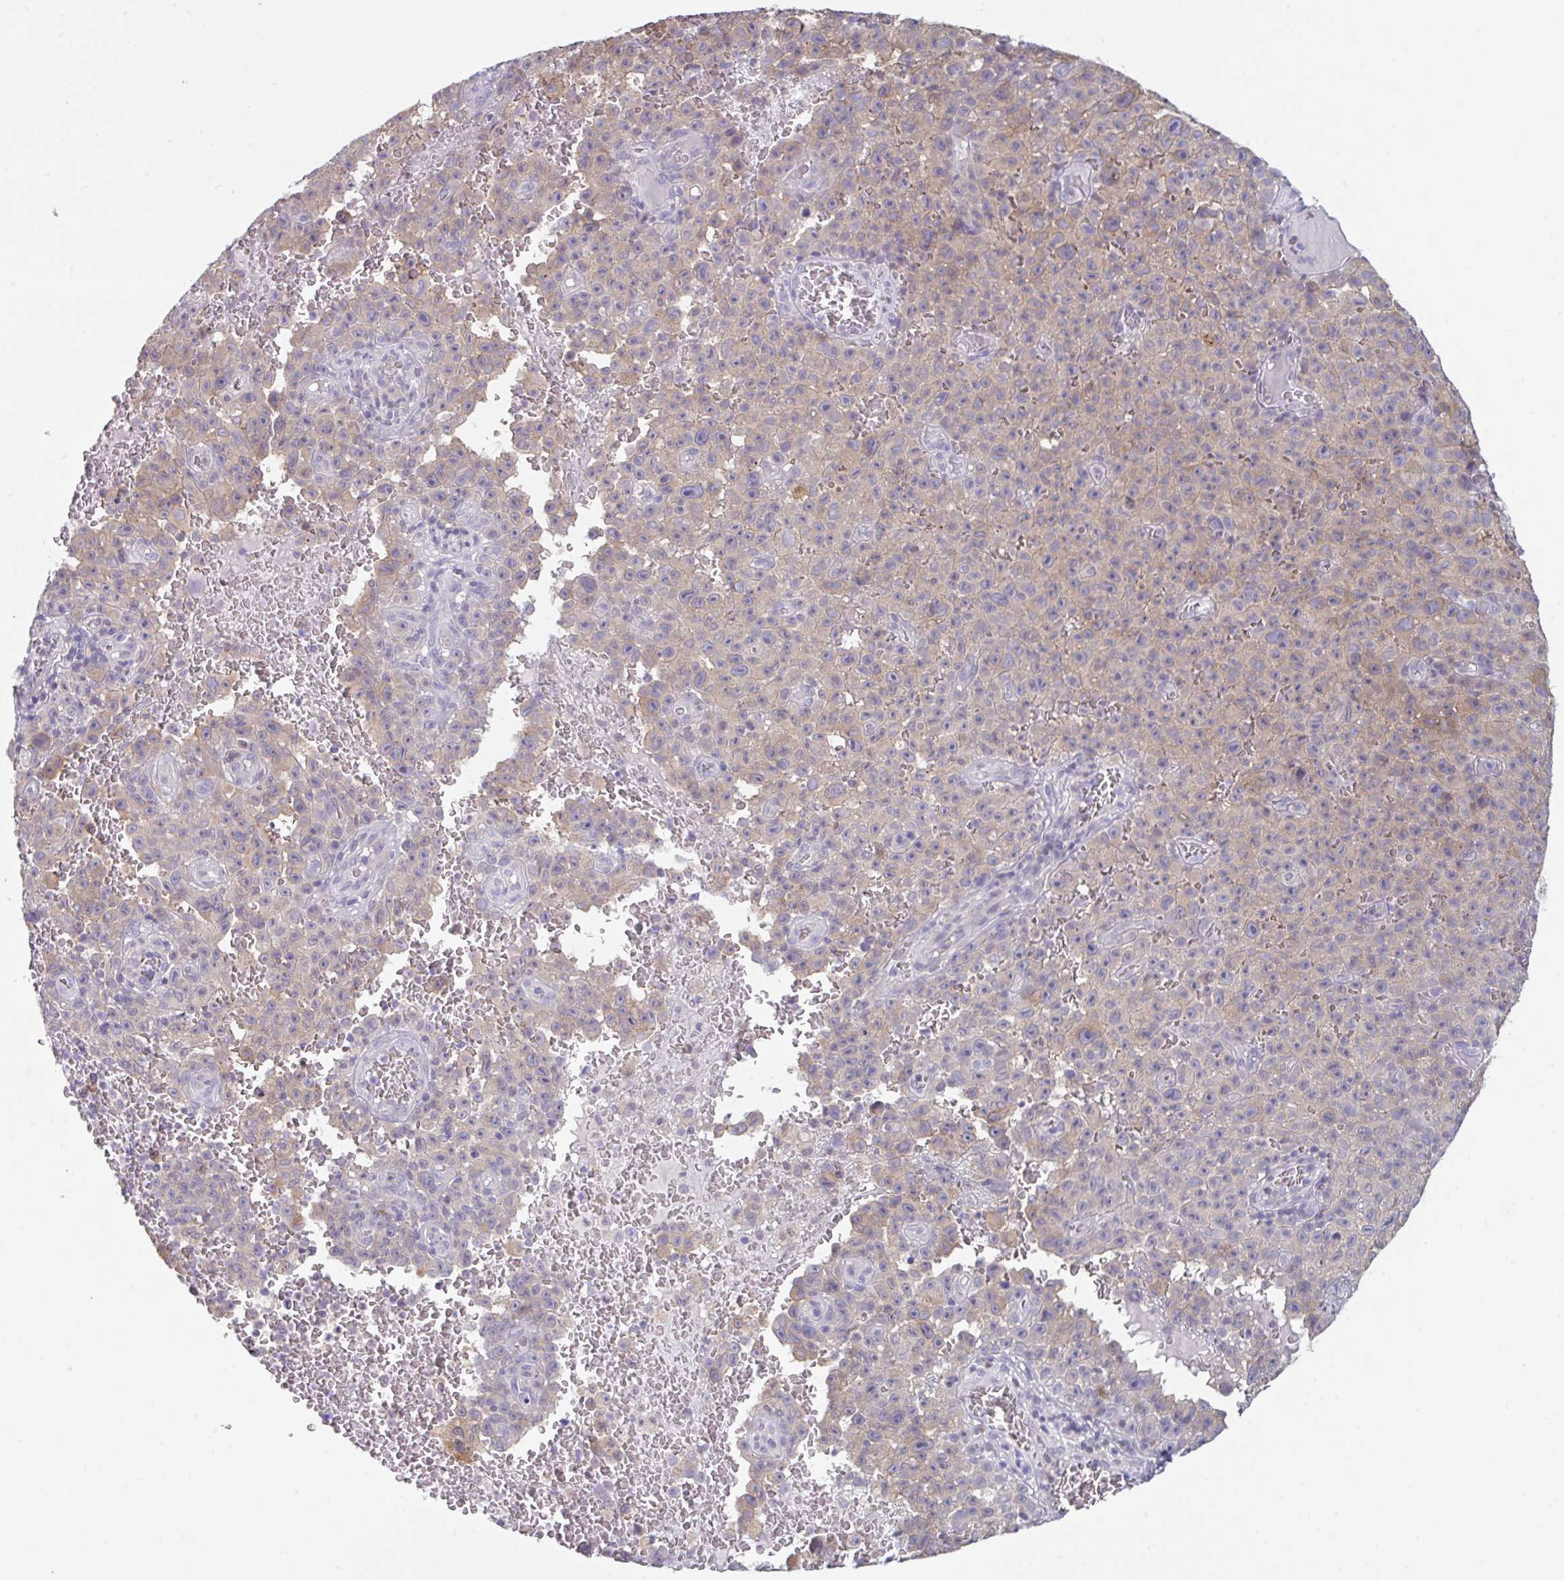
{"staining": {"intensity": "weak", "quantity": ">75%", "location": "cytoplasmic/membranous"}, "tissue": "melanoma", "cell_type": "Tumor cells", "image_type": "cancer", "snomed": [{"axis": "morphology", "description": "Malignant melanoma, NOS"}, {"axis": "topography", "description": "Skin"}], "caption": "Melanoma stained with DAB (3,3'-diaminobenzidine) immunohistochemistry (IHC) demonstrates low levels of weak cytoplasmic/membranous positivity in approximately >75% of tumor cells.", "gene": "PTPRD", "patient": {"sex": "female", "age": 82}}